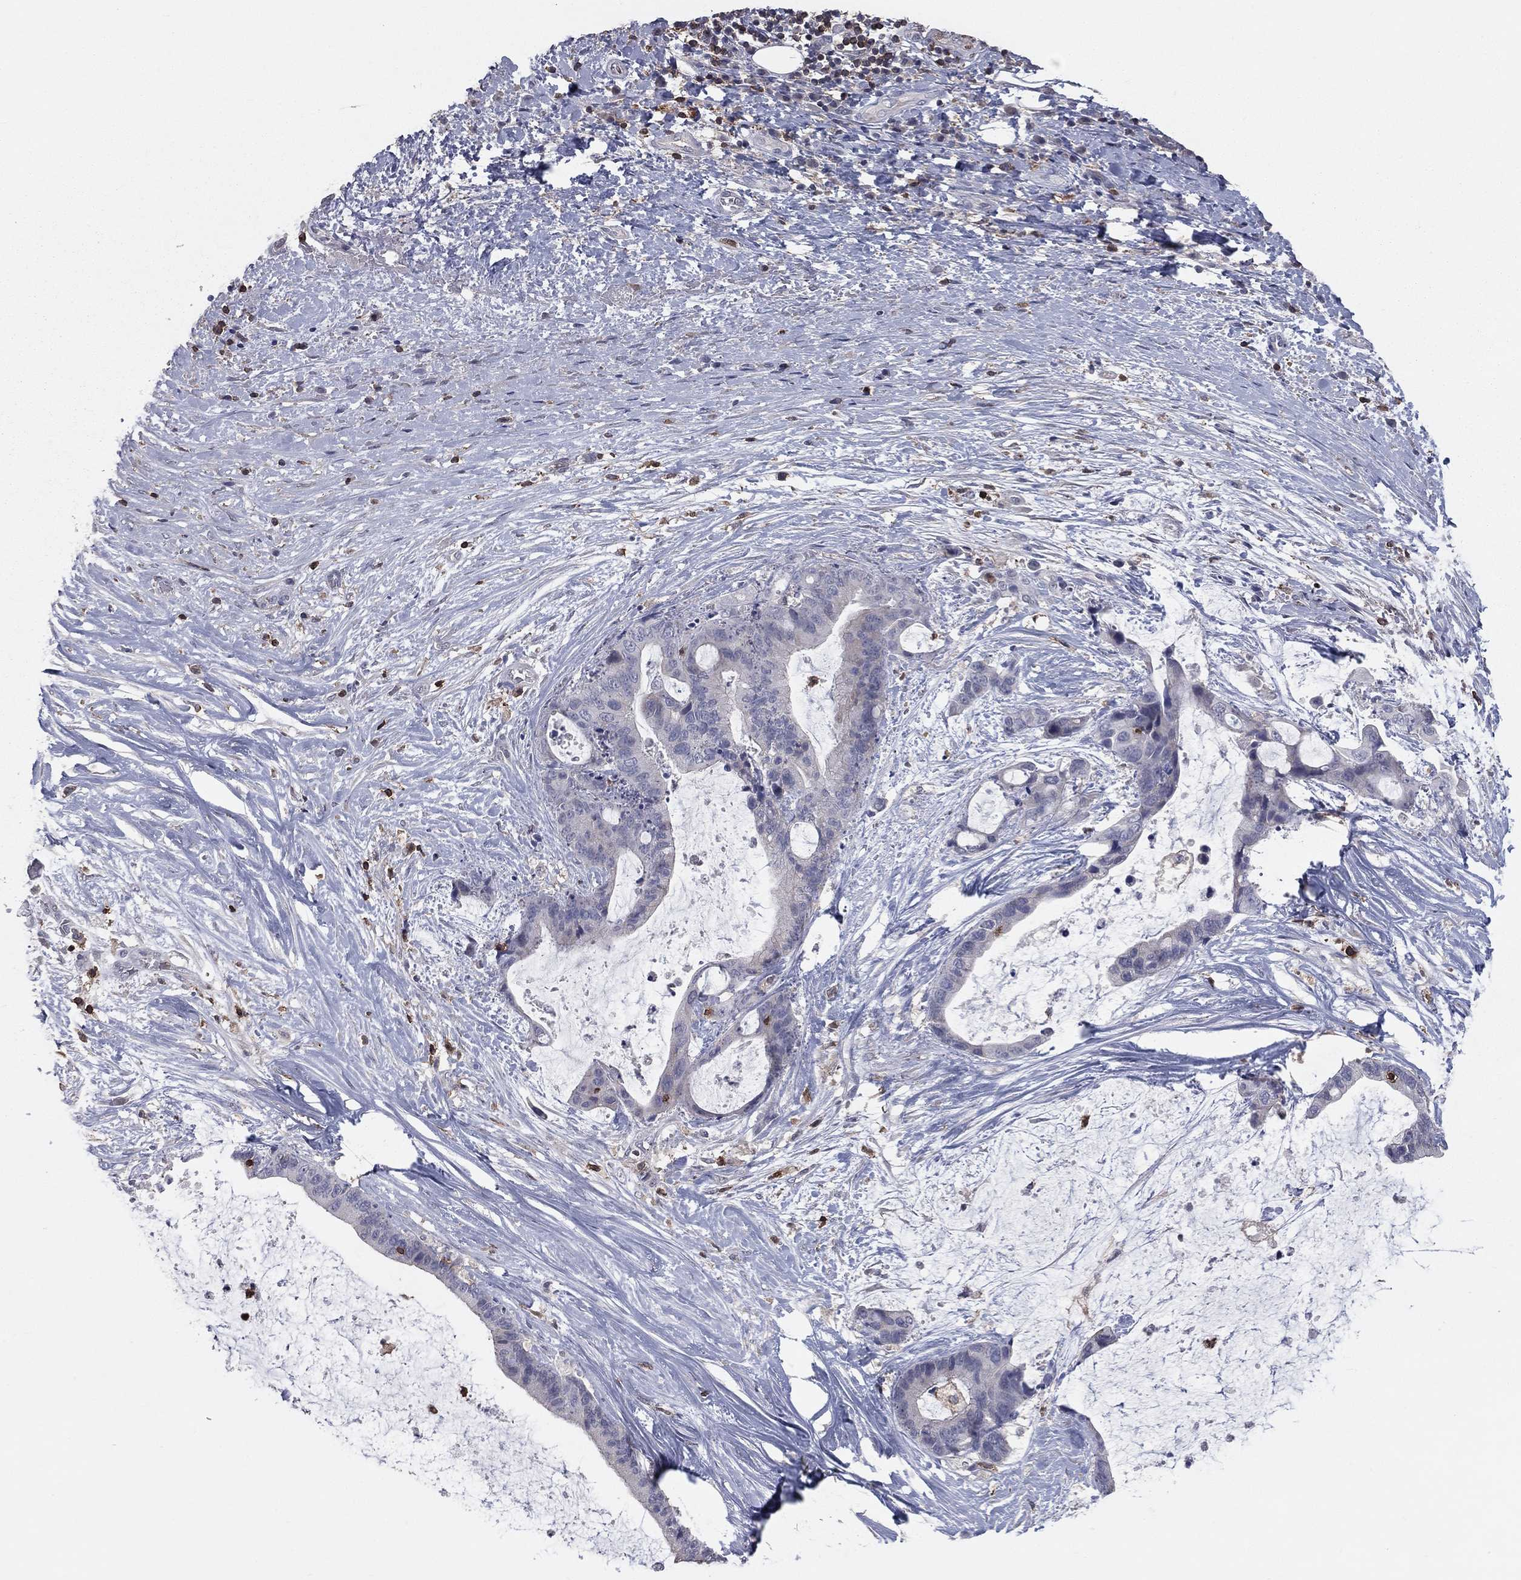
{"staining": {"intensity": "negative", "quantity": "none", "location": "none"}, "tissue": "liver cancer", "cell_type": "Tumor cells", "image_type": "cancer", "snomed": [{"axis": "morphology", "description": "Cholangiocarcinoma"}, {"axis": "topography", "description": "Liver"}], "caption": "An image of liver cancer (cholangiocarcinoma) stained for a protein shows no brown staining in tumor cells.", "gene": "PSTPIP1", "patient": {"sex": "female", "age": 73}}